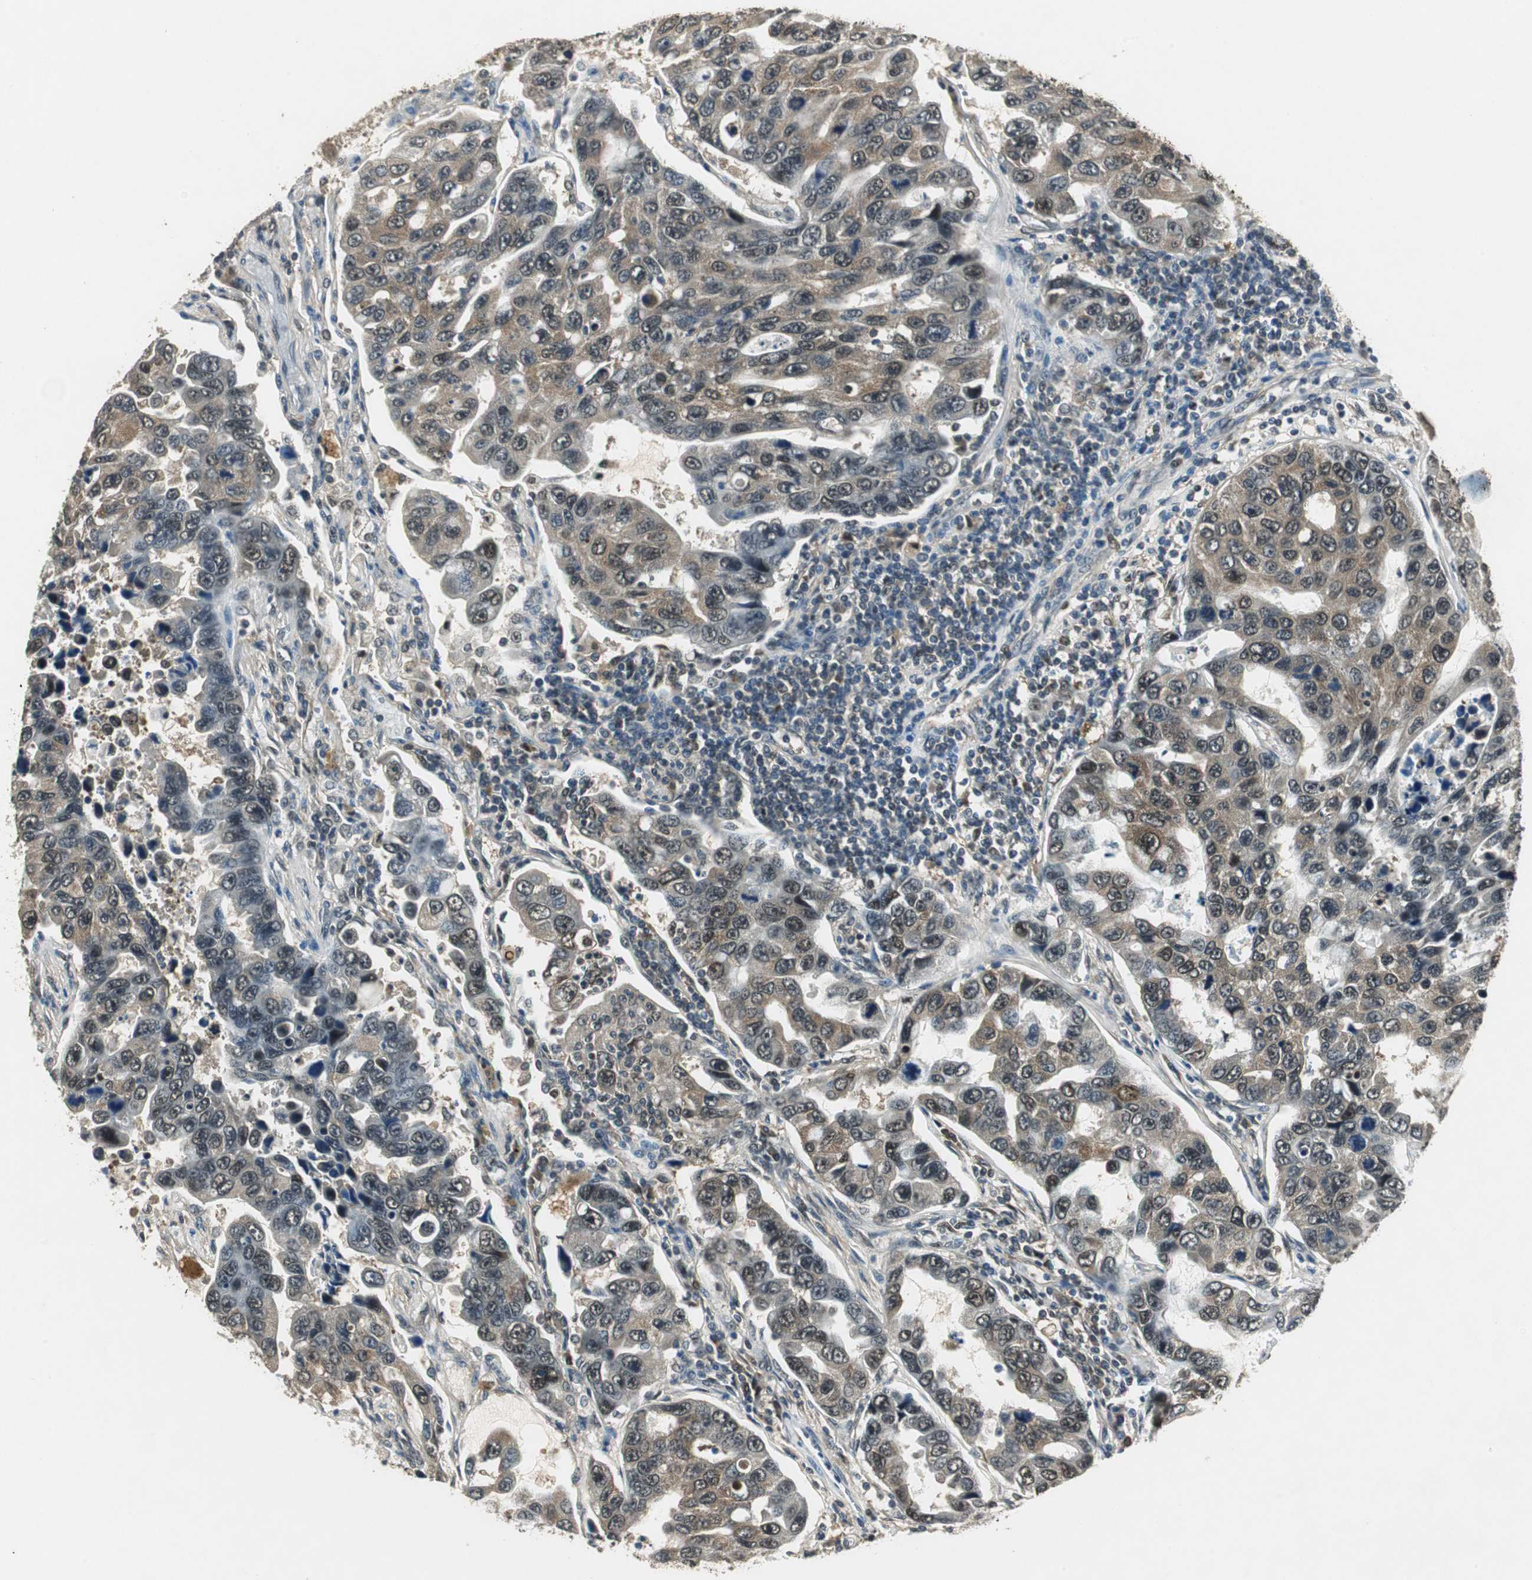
{"staining": {"intensity": "weak", "quantity": "25%-75%", "location": "cytoplasmic/membranous,nuclear"}, "tissue": "lung cancer", "cell_type": "Tumor cells", "image_type": "cancer", "snomed": [{"axis": "morphology", "description": "Adenocarcinoma, NOS"}, {"axis": "topography", "description": "Lung"}], "caption": "Adenocarcinoma (lung) was stained to show a protein in brown. There is low levels of weak cytoplasmic/membranous and nuclear positivity in approximately 25%-75% of tumor cells. Immunohistochemistry (ihc) stains the protein in brown and the nuclei are stained blue.", "gene": "PSMB4", "patient": {"sex": "male", "age": 64}}